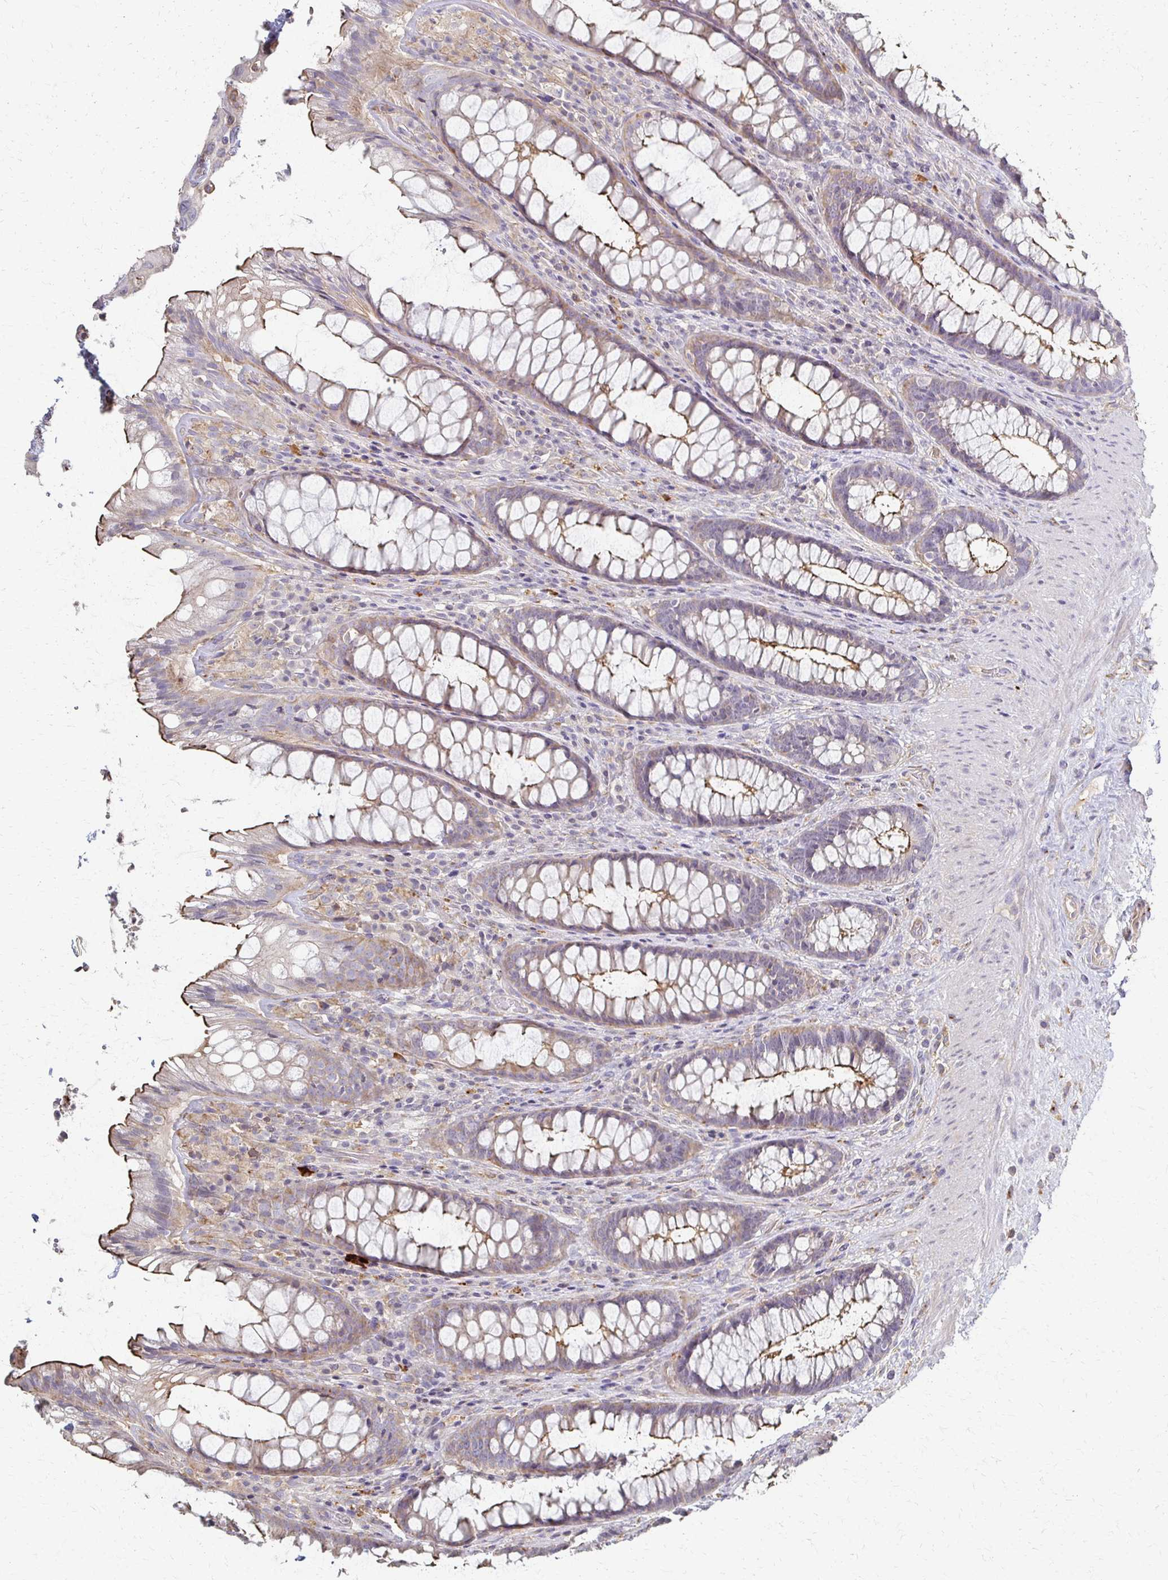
{"staining": {"intensity": "weak", "quantity": "25%-75%", "location": "cytoplasmic/membranous"}, "tissue": "rectum", "cell_type": "Glandular cells", "image_type": "normal", "snomed": [{"axis": "morphology", "description": "Normal tissue, NOS"}, {"axis": "topography", "description": "Rectum"}], "caption": "Protein analysis of normal rectum demonstrates weak cytoplasmic/membranous expression in about 25%-75% of glandular cells.", "gene": "C1QTNF7", "patient": {"sex": "male", "age": 72}}